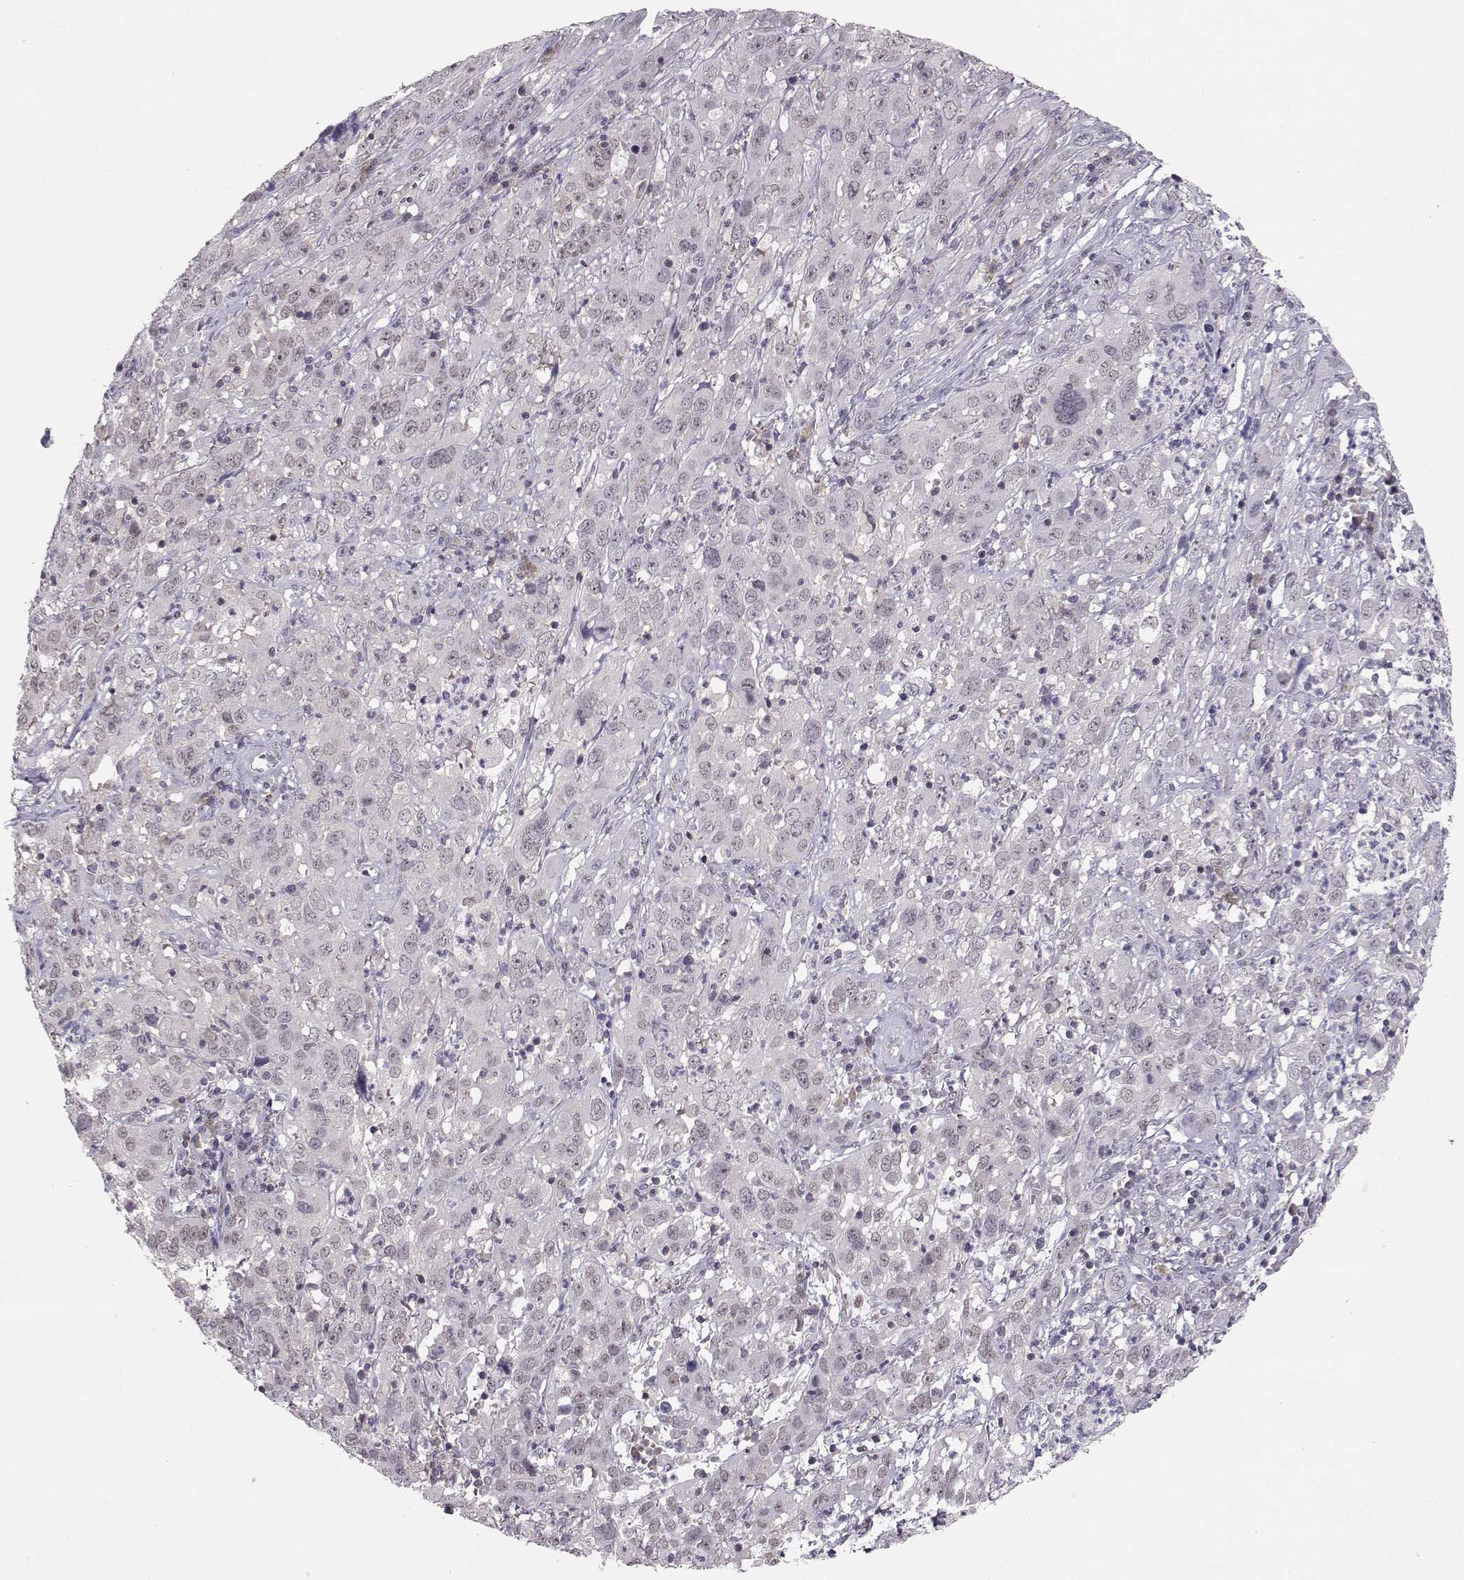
{"staining": {"intensity": "negative", "quantity": "none", "location": "none"}, "tissue": "cervical cancer", "cell_type": "Tumor cells", "image_type": "cancer", "snomed": [{"axis": "morphology", "description": "Squamous cell carcinoma, NOS"}, {"axis": "topography", "description": "Cervix"}], "caption": "An IHC micrograph of squamous cell carcinoma (cervical) is shown. There is no staining in tumor cells of squamous cell carcinoma (cervical).", "gene": "KIF13B", "patient": {"sex": "female", "age": 32}}